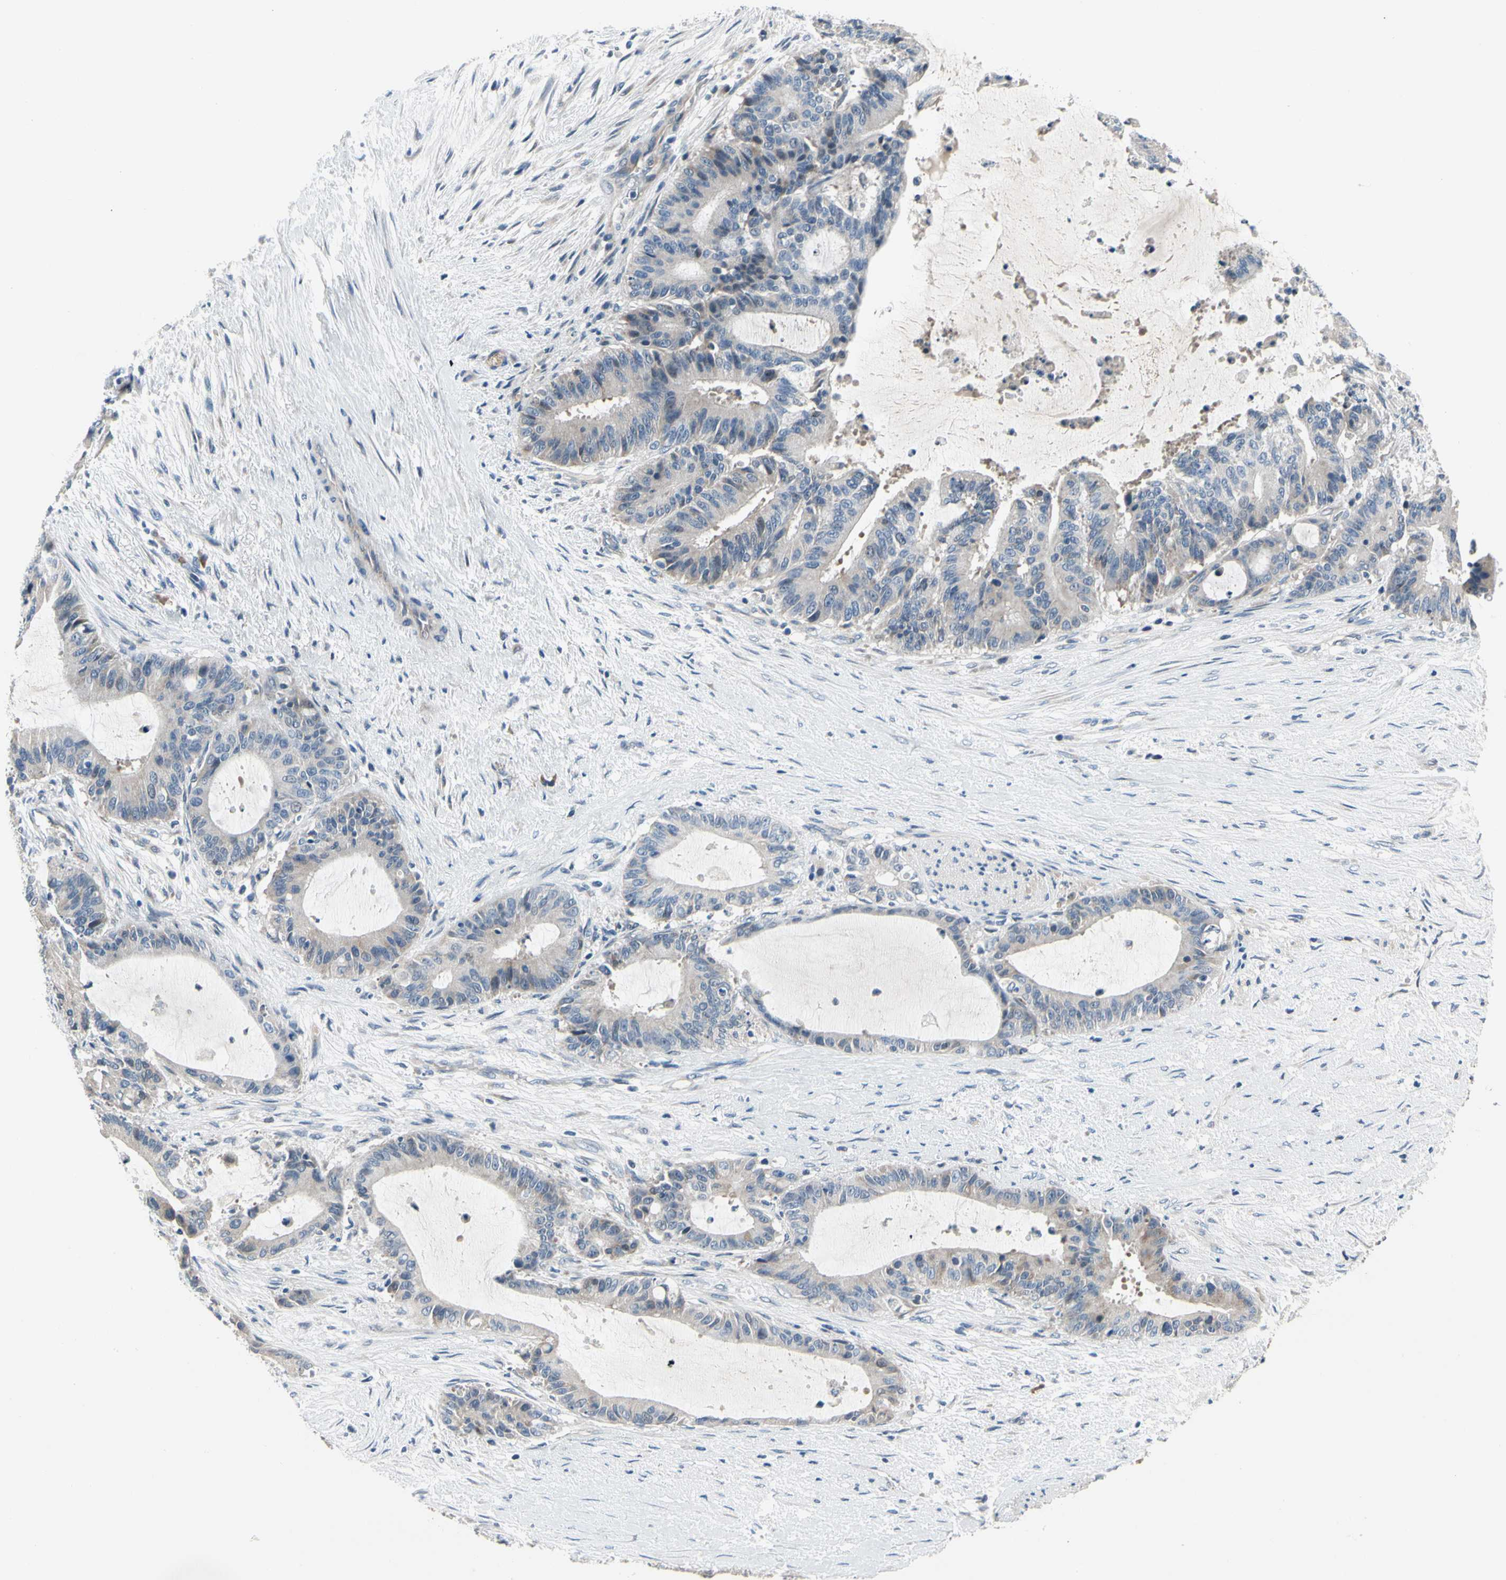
{"staining": {"intensity": "negative", "quantity": "none", "location": "none"}, "tissue": "liver cancer", "cell_type": "Tumor cells", "image_type": "cancer", "snomed": [{"axis": "morphology", "description": "Cholangiocarcinoma"}, {"axis": "topography", "description": "Liver"}], "caption": "Liver cholangiocarcinoma was stained to show a protein in brown. There is no significant staining in tumor cells.", "gene": "NFASC", "patient": {"sex": "female", "age": 73}}